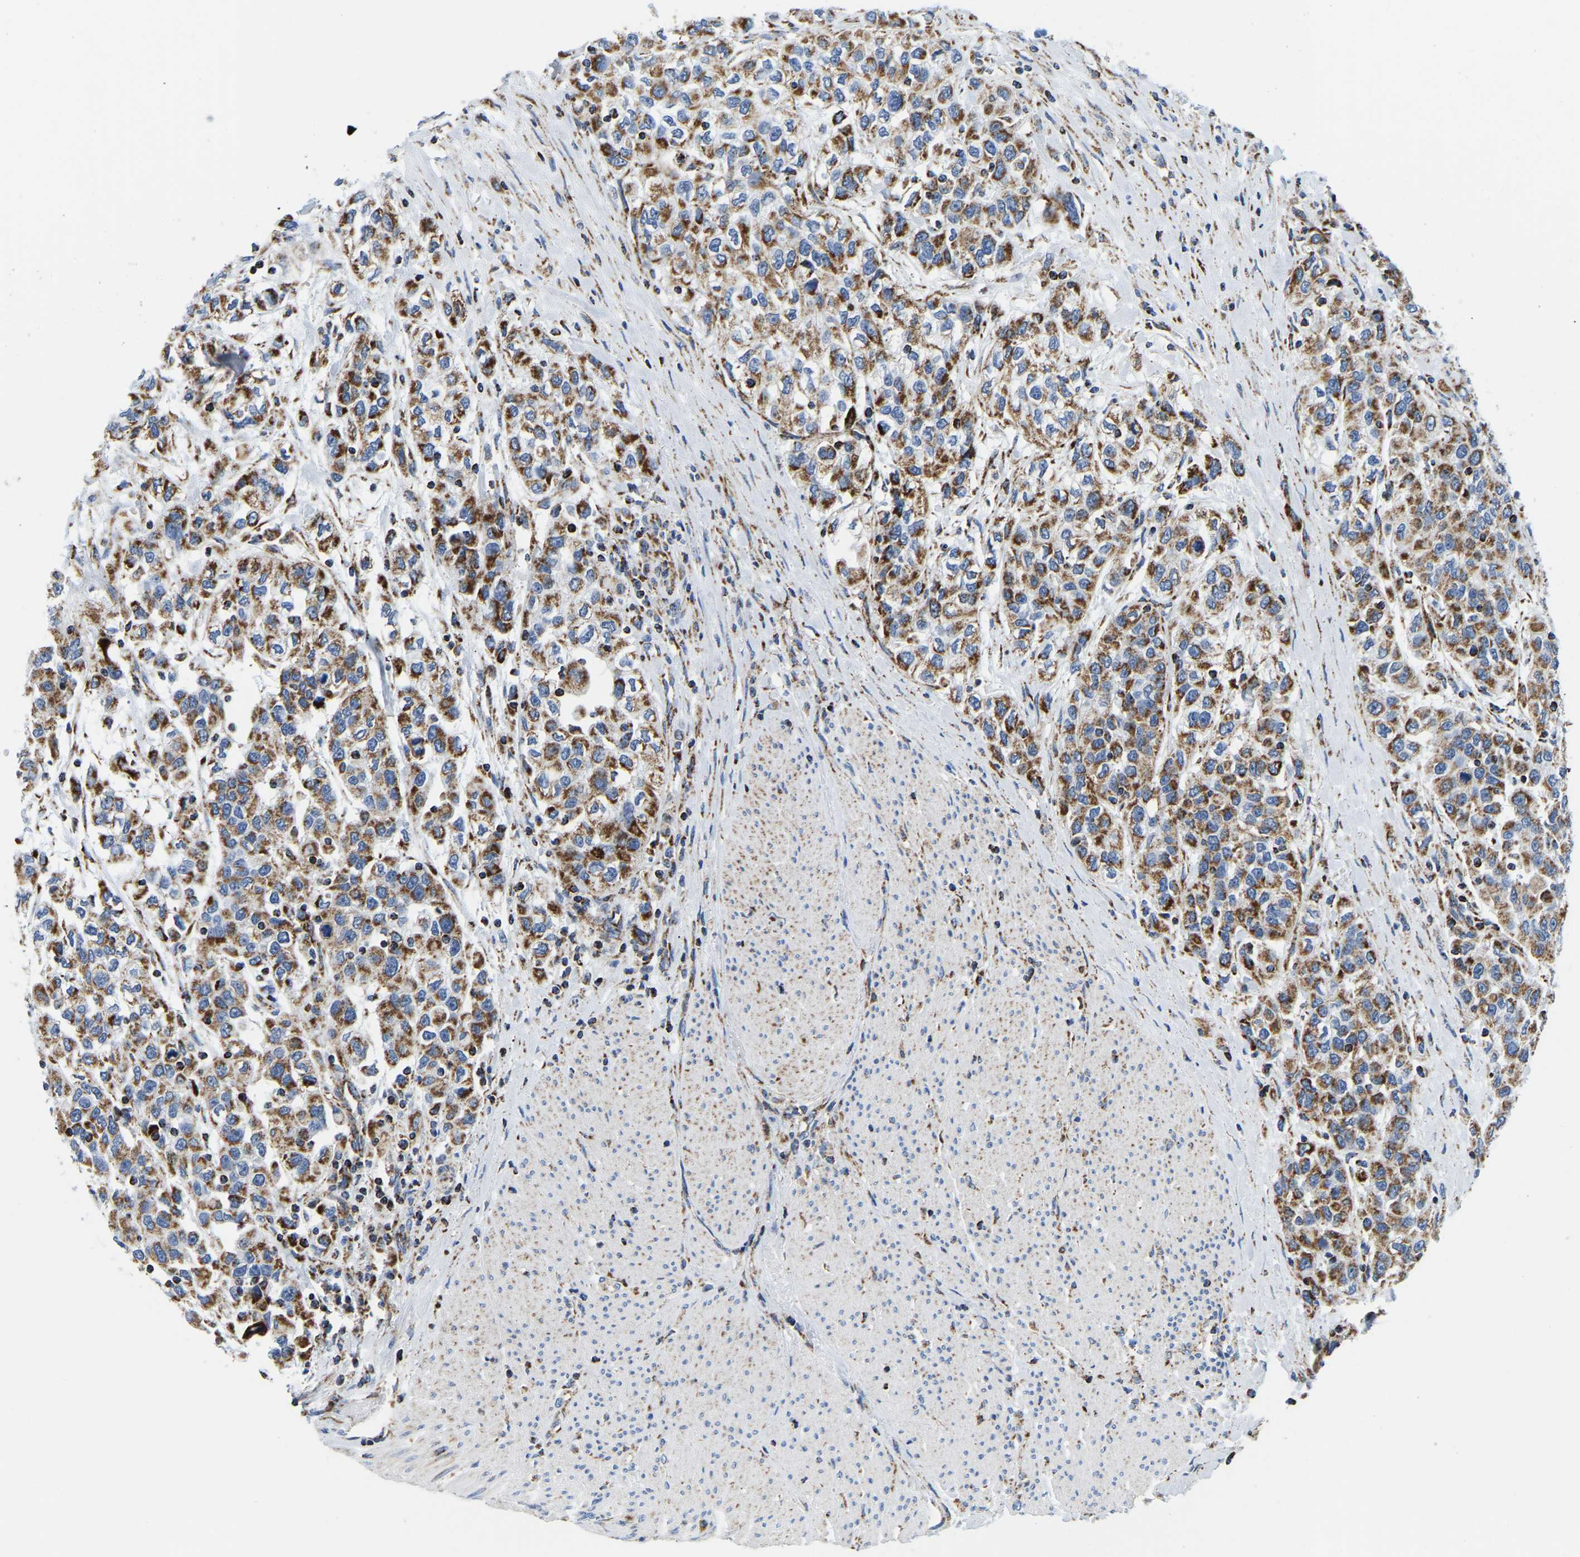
{"staining": {"intensity": "strong", "quantity": ">75%", "location": "cytoplasmic/membranous"}, "tissue": "urothelial cancer", "cell_type": "Tumor cells", "image_type": "cancer", "snomed": [{"axis": "morphology", "description": "Urothelial carcinoma, High grade"}, {"axis": "topography", "description": "Urinary bladder"}], "caption": "Immunohistochemical staining of urothelial cancer shows strong cytoplasmic/membranous protein positivity in about >75% of tumor cells. Using DAB (brown) and hematoxylin (blue) stains, captured at high magnification using brightfield microscopy.", "gene": "SFXN1", "patient": {"sex": "female", "age": 80}}